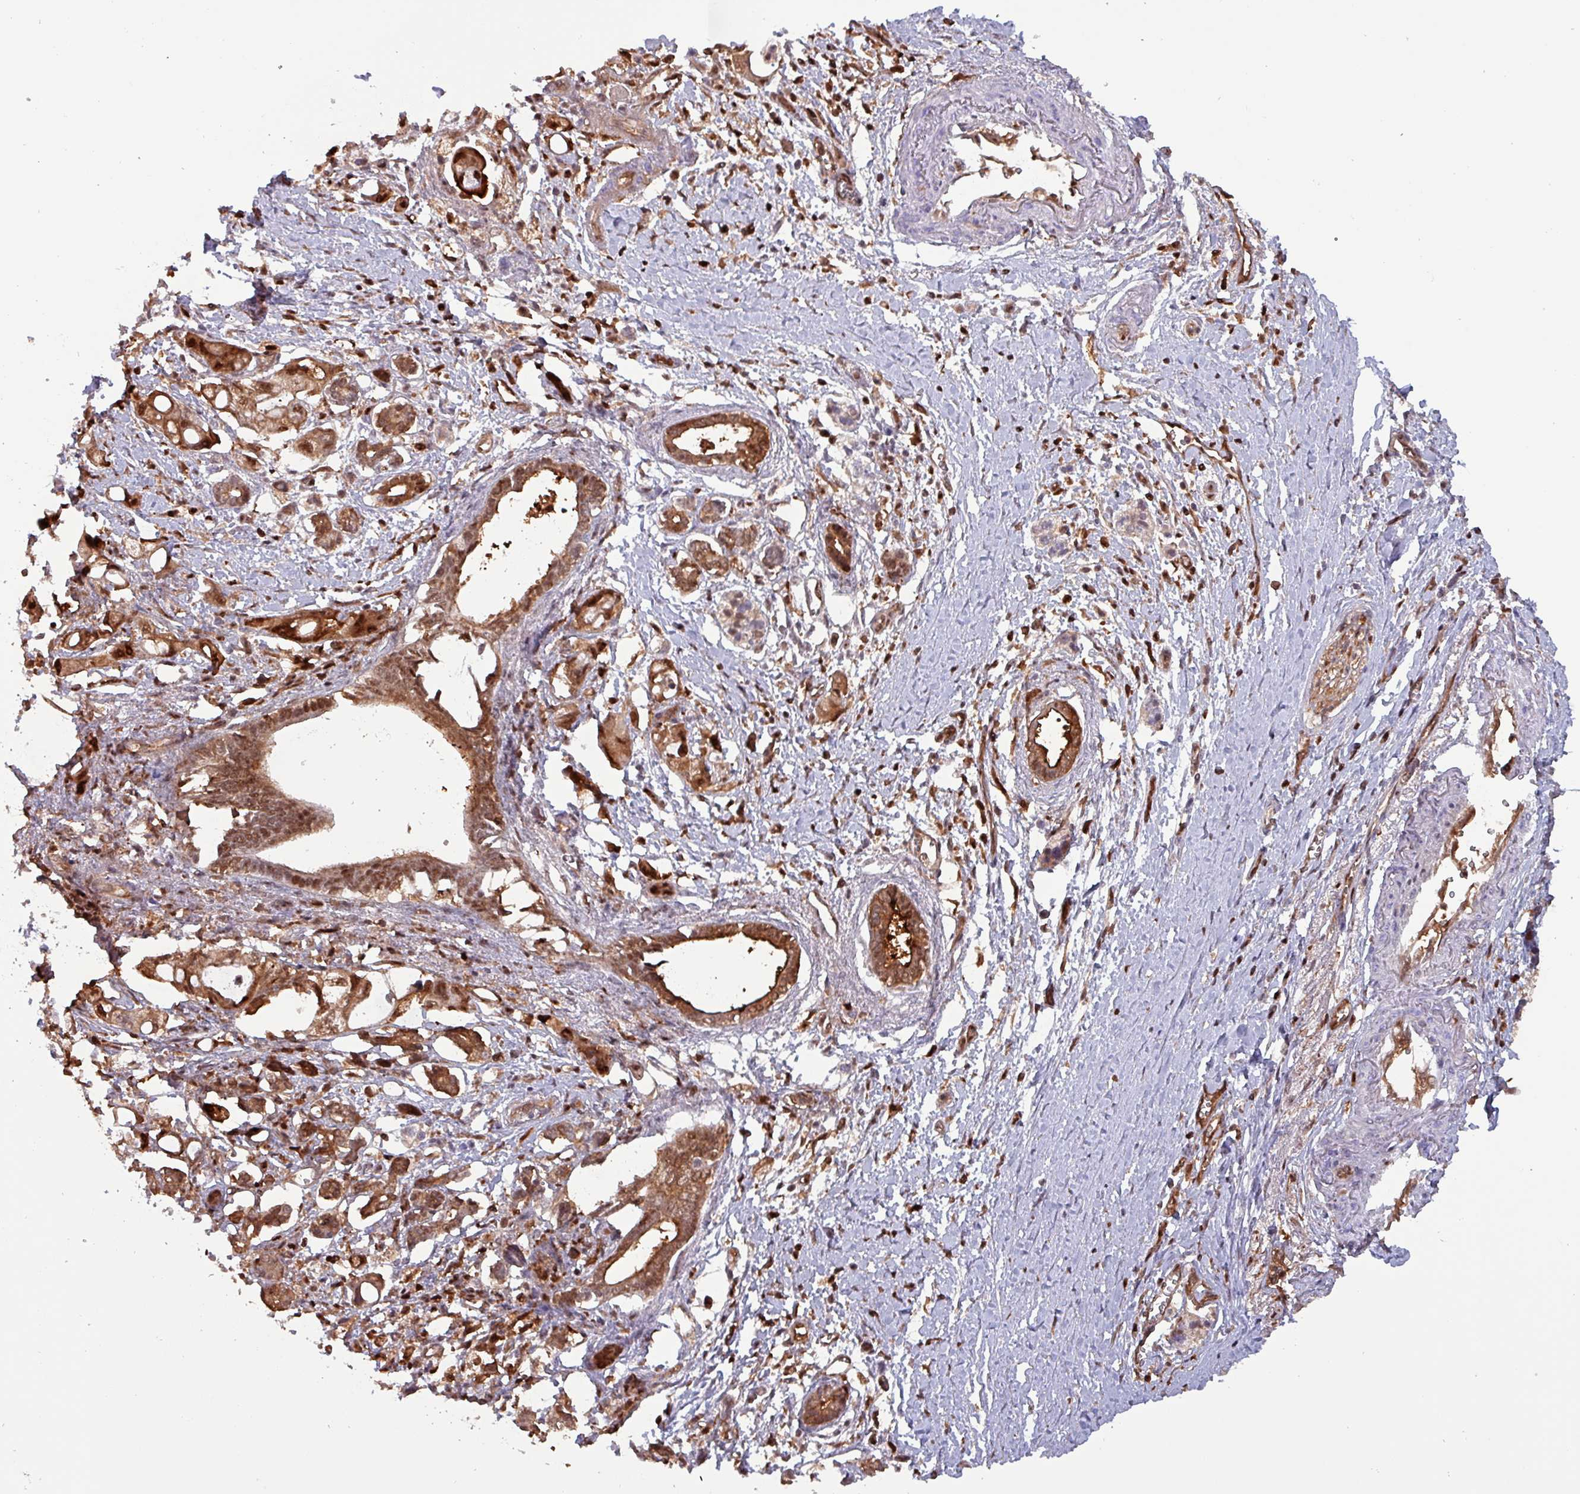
{"staining": {"intensity": "strong", "quantity": ">75%", "location": "cytoplasmic/membranous,nuclear"}, "tissue": "pancreatic cancer", "cell_type": "Tumor cells", "image_type": "cancer", "snomed": [{"axis": "morphology", "description": "Adenocarcinoma, NOS"}, {"axis": "topography", "description": "Pancreas"}], "caption": "Immunohistochemical staining of human adenocarcinoma (pancreatic) displays high levels of strong cytoplasmic/membranous and nuclear protein expression in about >75% of tumor cells.", "gene": "PSMB8", "patient": {"sex": "male", "age": 68}}